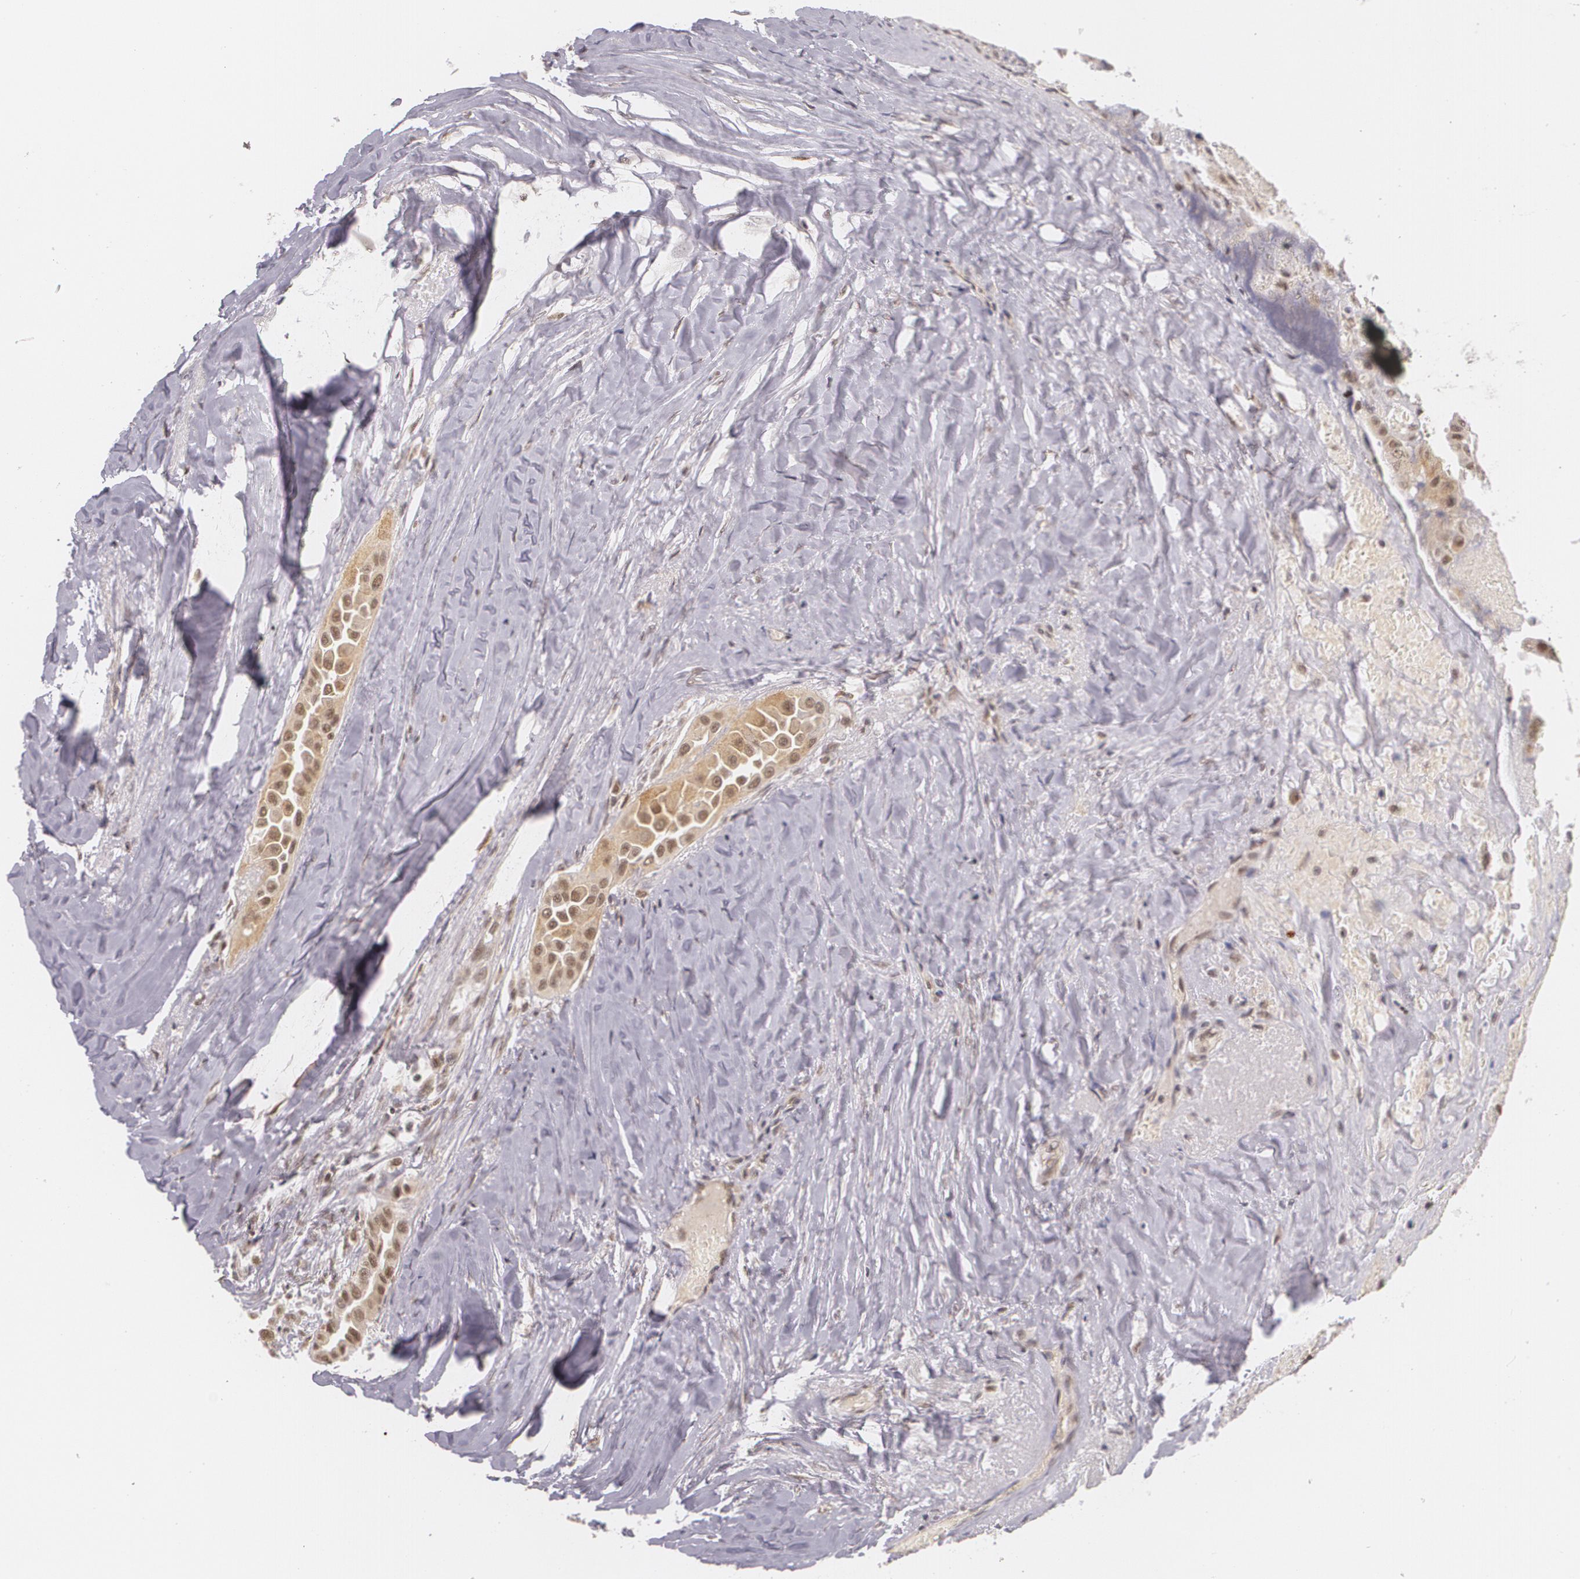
{"staining": {"intensity": "moderate", "quantity": ">75%", "location": "cytoplasmic/membranous,nuclear"}, "tissue": "thyroid cancer", "cell_type": "Tumor cells", "image_type": "cancer", "snomed": [{"axis": "morphology", "description": "Papillary adenocarcinoma, NOS"}, {"axis": "topography", "description": "Thyroid gland"}], "caption": "Thyroid cancer stained for a protein (brown) reveals moderate cytoplasmic/membranous and nuclear positive expression in about >75% of tumor cells.", "gene": "ALX1", "patient": {"sex": "male", "age": 87}}